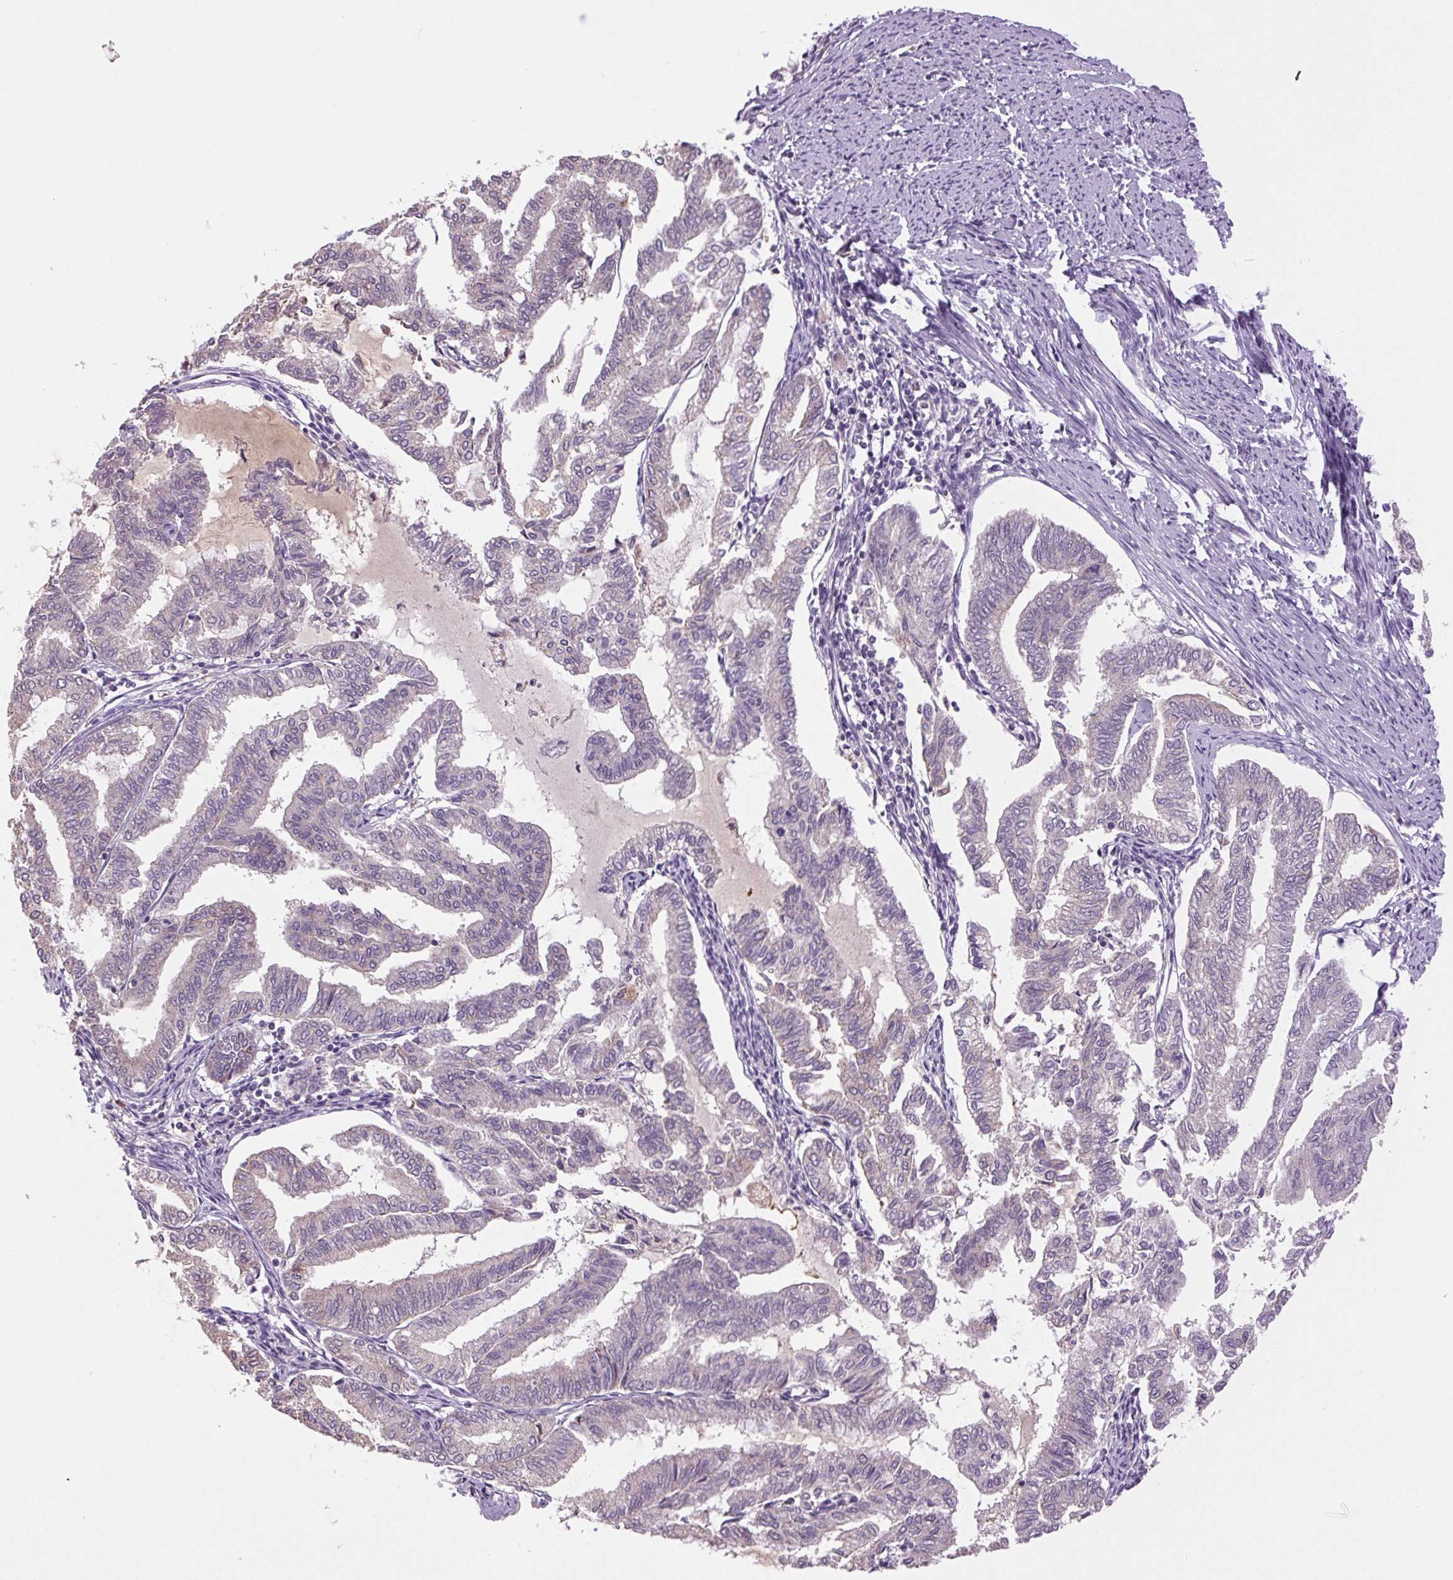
{"staining": {"intensity": "negative", "quantity": "none", "location": "none"}, "tissue": "endometrial cancer", "cell_type": "Tumor cells", "image_type": "cancer", "snomed": [{"axis": "morphology", "description": "Adenocarcinoma, NOS"}, {"axis": "topography", "description": "Endometrium"}], "caption": "The photomicrograph demonstrates no staining of tumor cells in endometrial cancer.", "gene": "SGF29", "patient": {"sex": "female", "age": 79}}